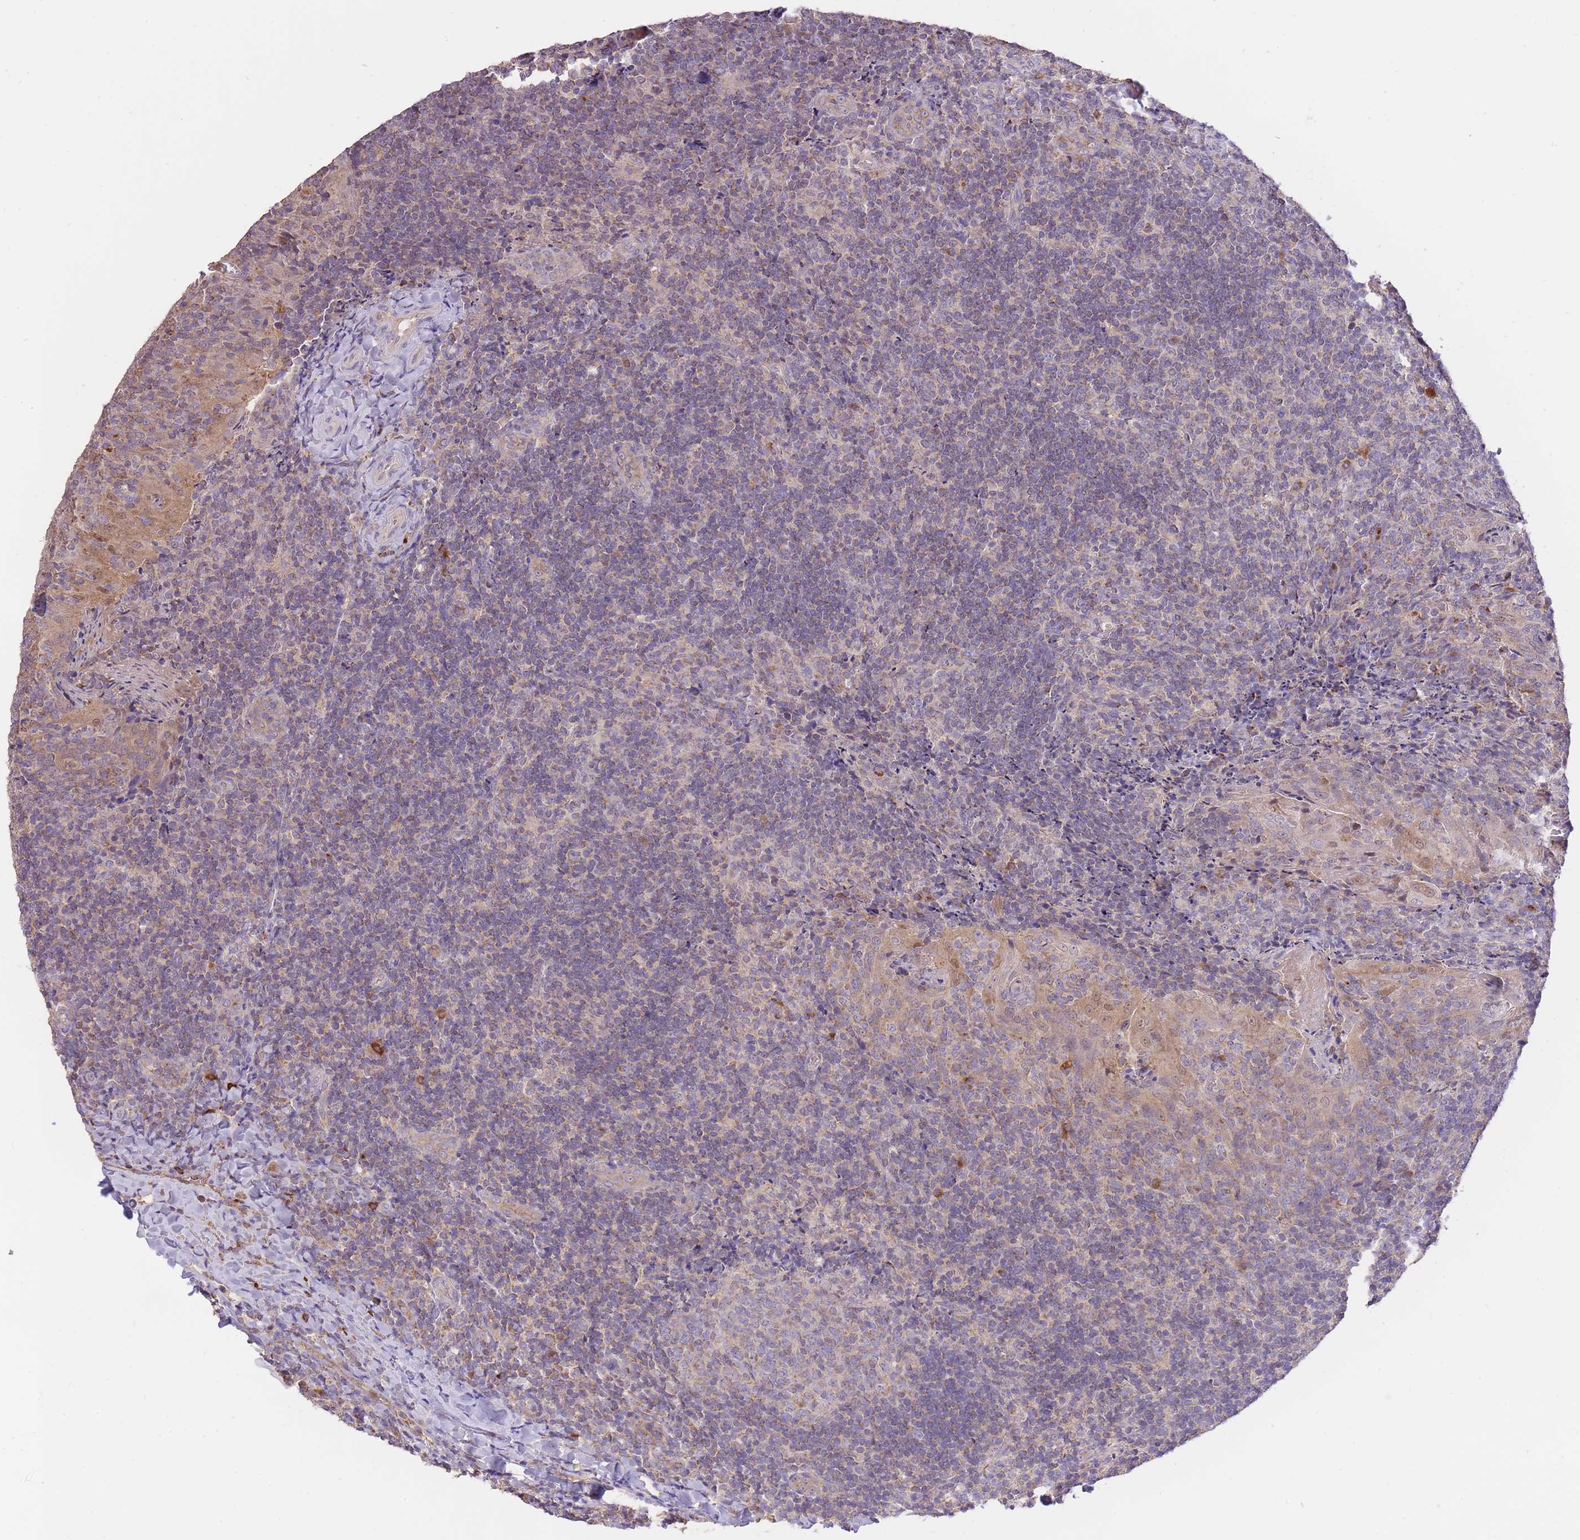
{"staining": {"intensity": "moderate", "quantity": ">75%", "location": "cytoplasmic/membranous"}, "tissue": "tonsil", "cell_type": "Germinal center cells", "image_type": "normal", "snomed": [{"axis": "morphology", "description": "Normal tissue, NOS"}, {"axis": "topography", "description": "Tonsil"}], "caption": "Immunohistochemical staining of benign human tonsil displays moderate cytoplasmic/membranous protein staining in about >75% of germinal center cells.", "gene": "PREP", "patient": {"sex": "male", "age": 17}}